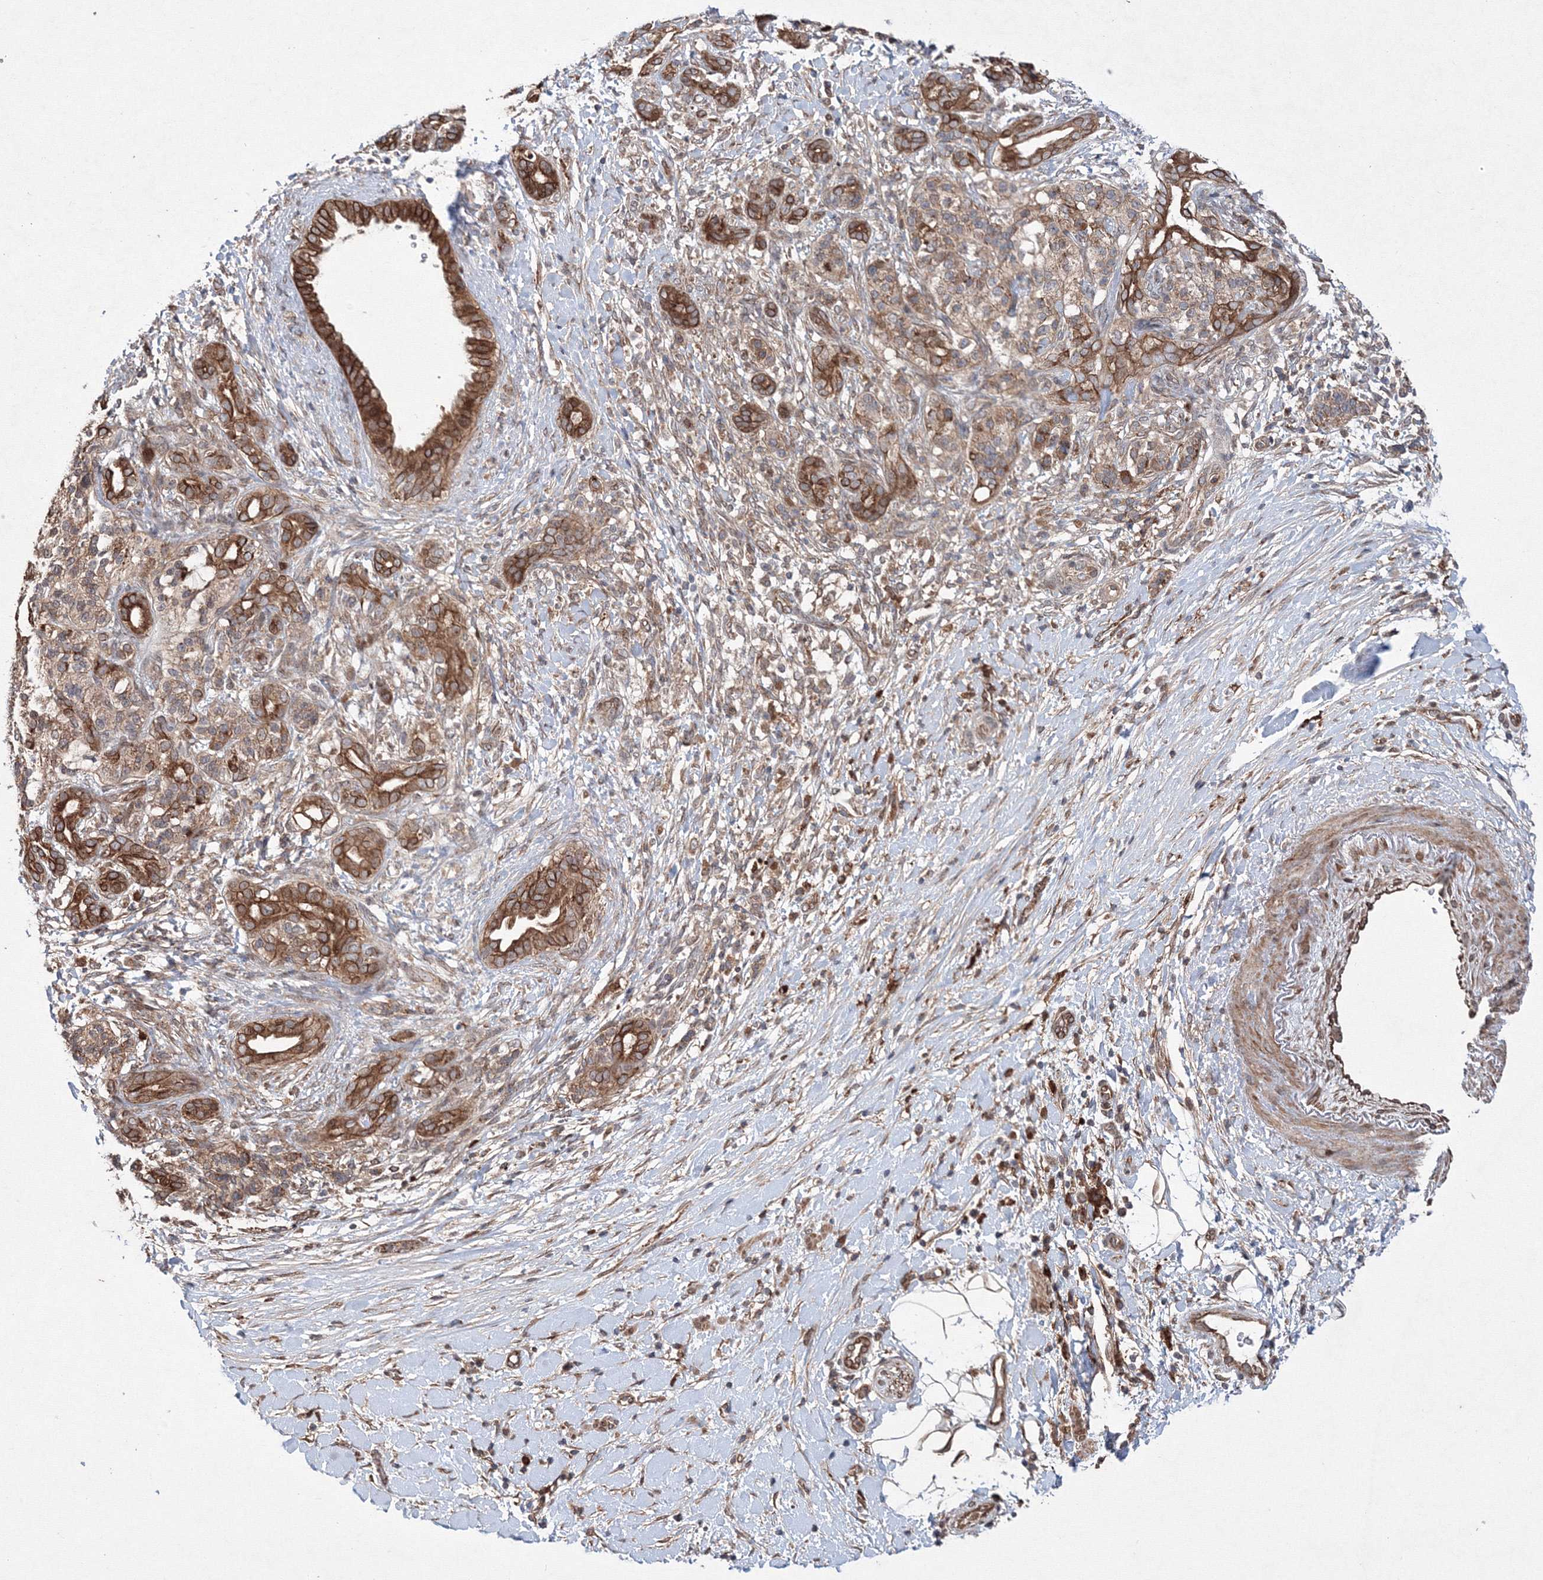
{"staining": {"intensity": "strong", "quantity": ">75%", "location": "cytoplasmic/membranous"}, "tissue": "pancreatic cancer", "cell_type": "Tumor cells", "image_type": "cancer", "snomed": [{"axis": "morphology", "description": "Adenocarcinoma, NOS"}, {"axis": "topography", "description": "Pancreas"}], "caption": "Protein expression analysis of pancreatic cancer (adenocarcinoma) exhibits strong cytoplasmic/membranous expression in about >75% of tumor cells.", "gene": "RANBP3L", "patient": {"sex": "male", "age": 58}}